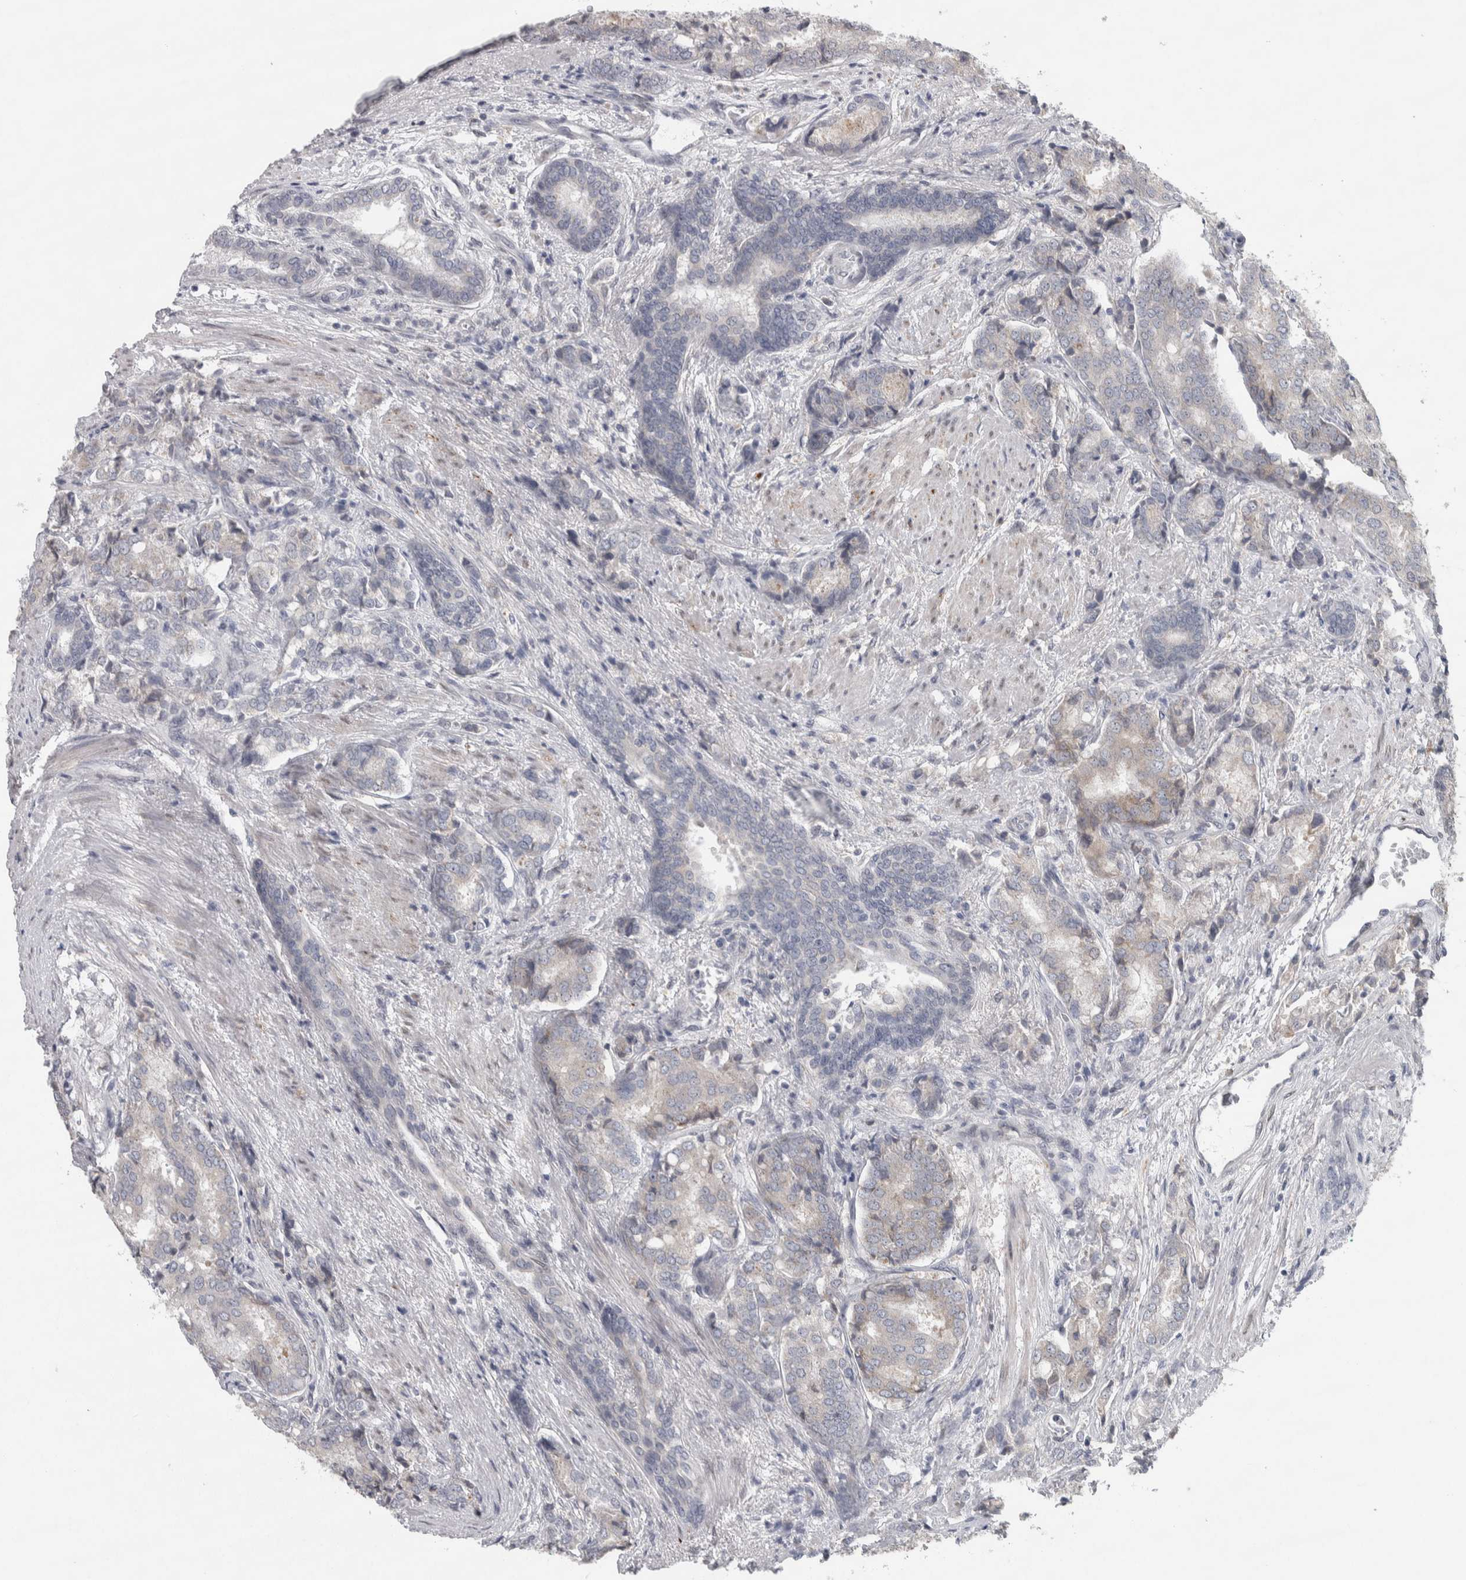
{"staining": {"intensity": "weak", "quantity": "<25%", "location": "cytoplasmic/membranous"}, "tissue": "prostate cancer", "cell_type": "Tumor cells", "image_type": "cancer", "snomed": [{"axis": "morphology", "description": "Adenocarcinoma, High grade"}, {"axis": "topography", "description": "Prostate"}], "caption": "Protein analysis of prostate cancer (high-grade adenocarcinoma) reveals no significant staining in tumor cells.", "gene": "SIGMAR1", "patient": {"sex": "male", "age": 50}}